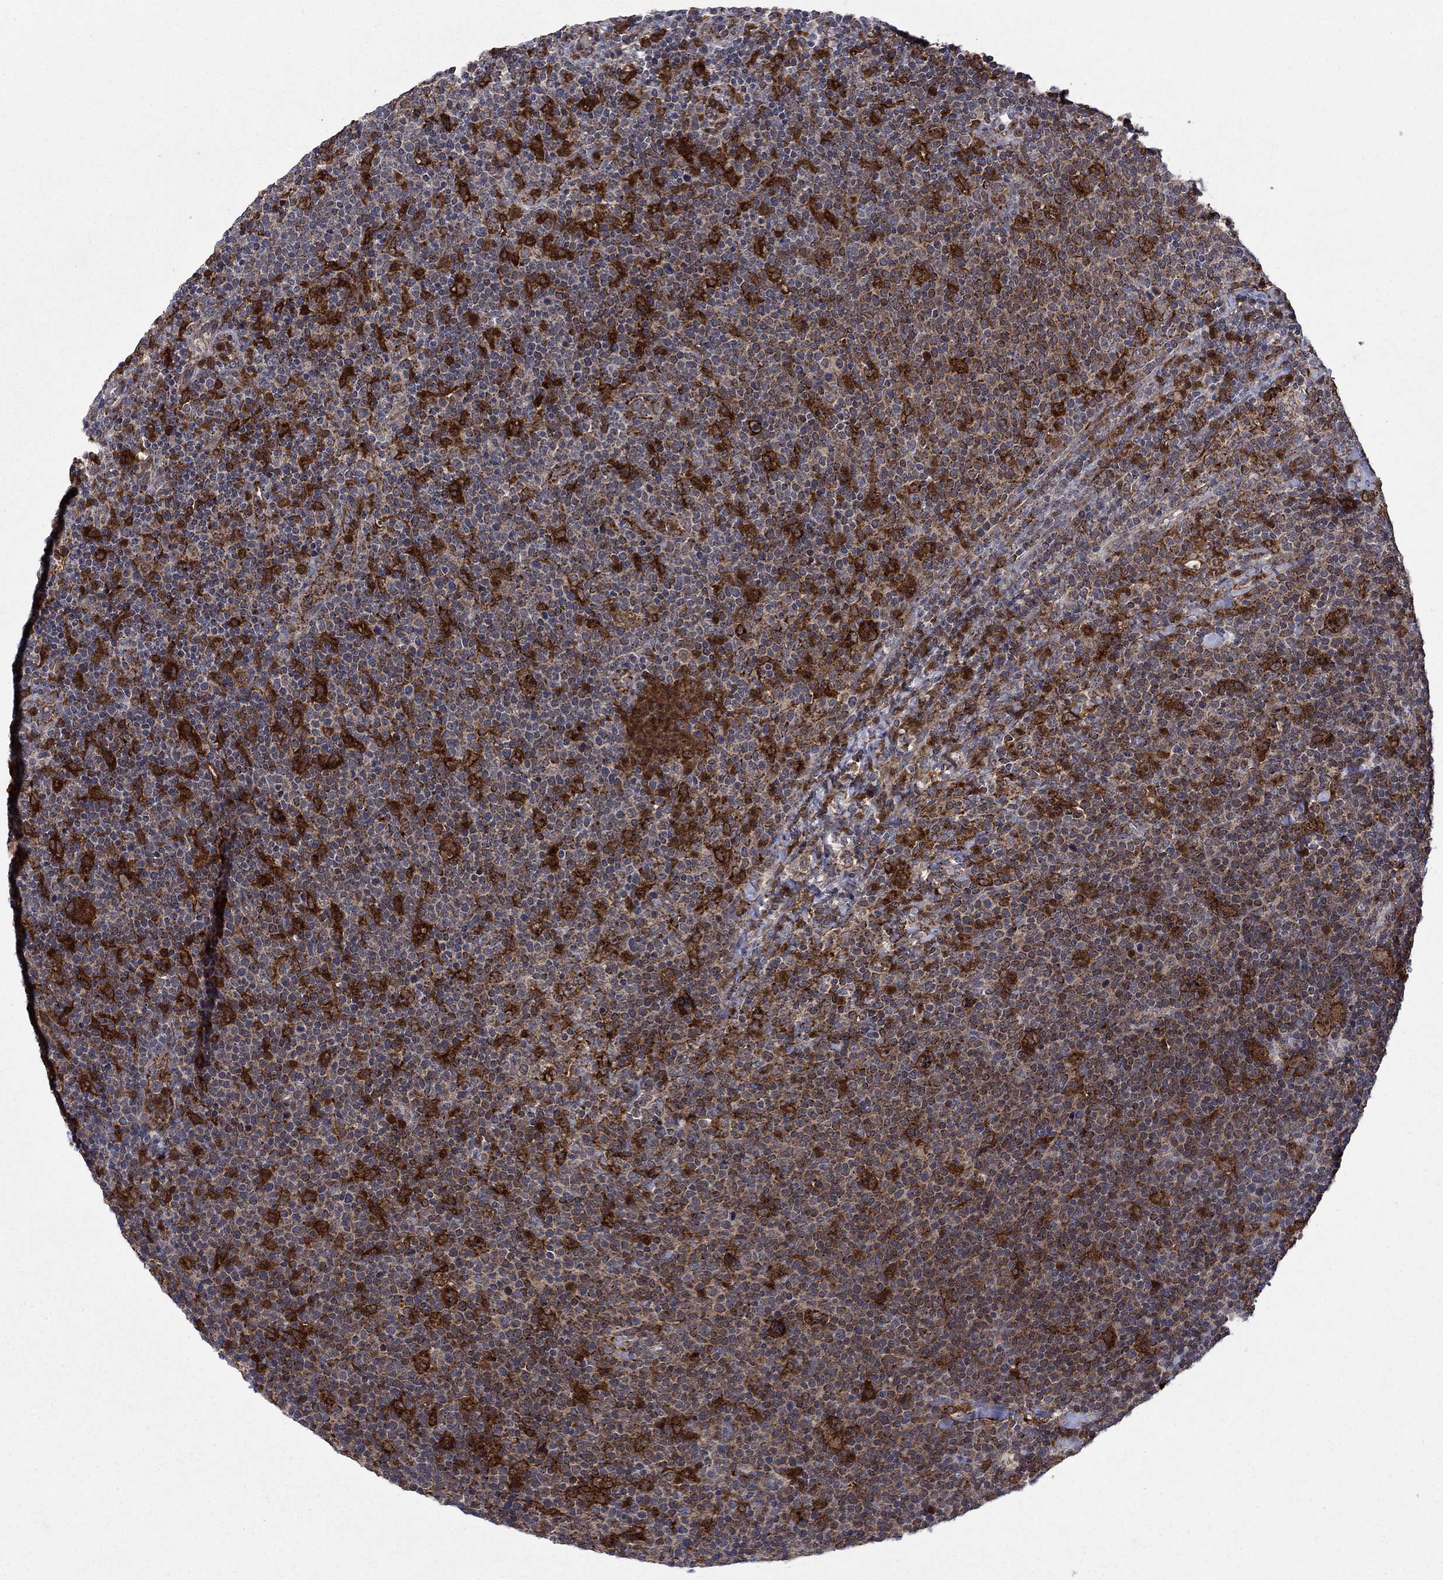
{"staining": {"intensity": "strong", "quantity": "25%-75%", "location": "cytoplasmic/membranous"}, "tissue": "lymphoma", "cell_type": "Tumor cells", "image_type": "cancer", "snomed": [{"axis": "morphology", "description": "Malignant lymphoma, non-Hodgkin's type, High grade"}, {"axis": "topography", "description": "Lymph node"}], "caption": "Human high-grade malignant lymphoma, non-Hodgkin's type stained with a brown dye displays strong cytoplasmic/membranous positive expression in approximately 25%-75% of tumor cells.", "gene": "RNF19B", "patient": {"sex": "male", "age": 61}}